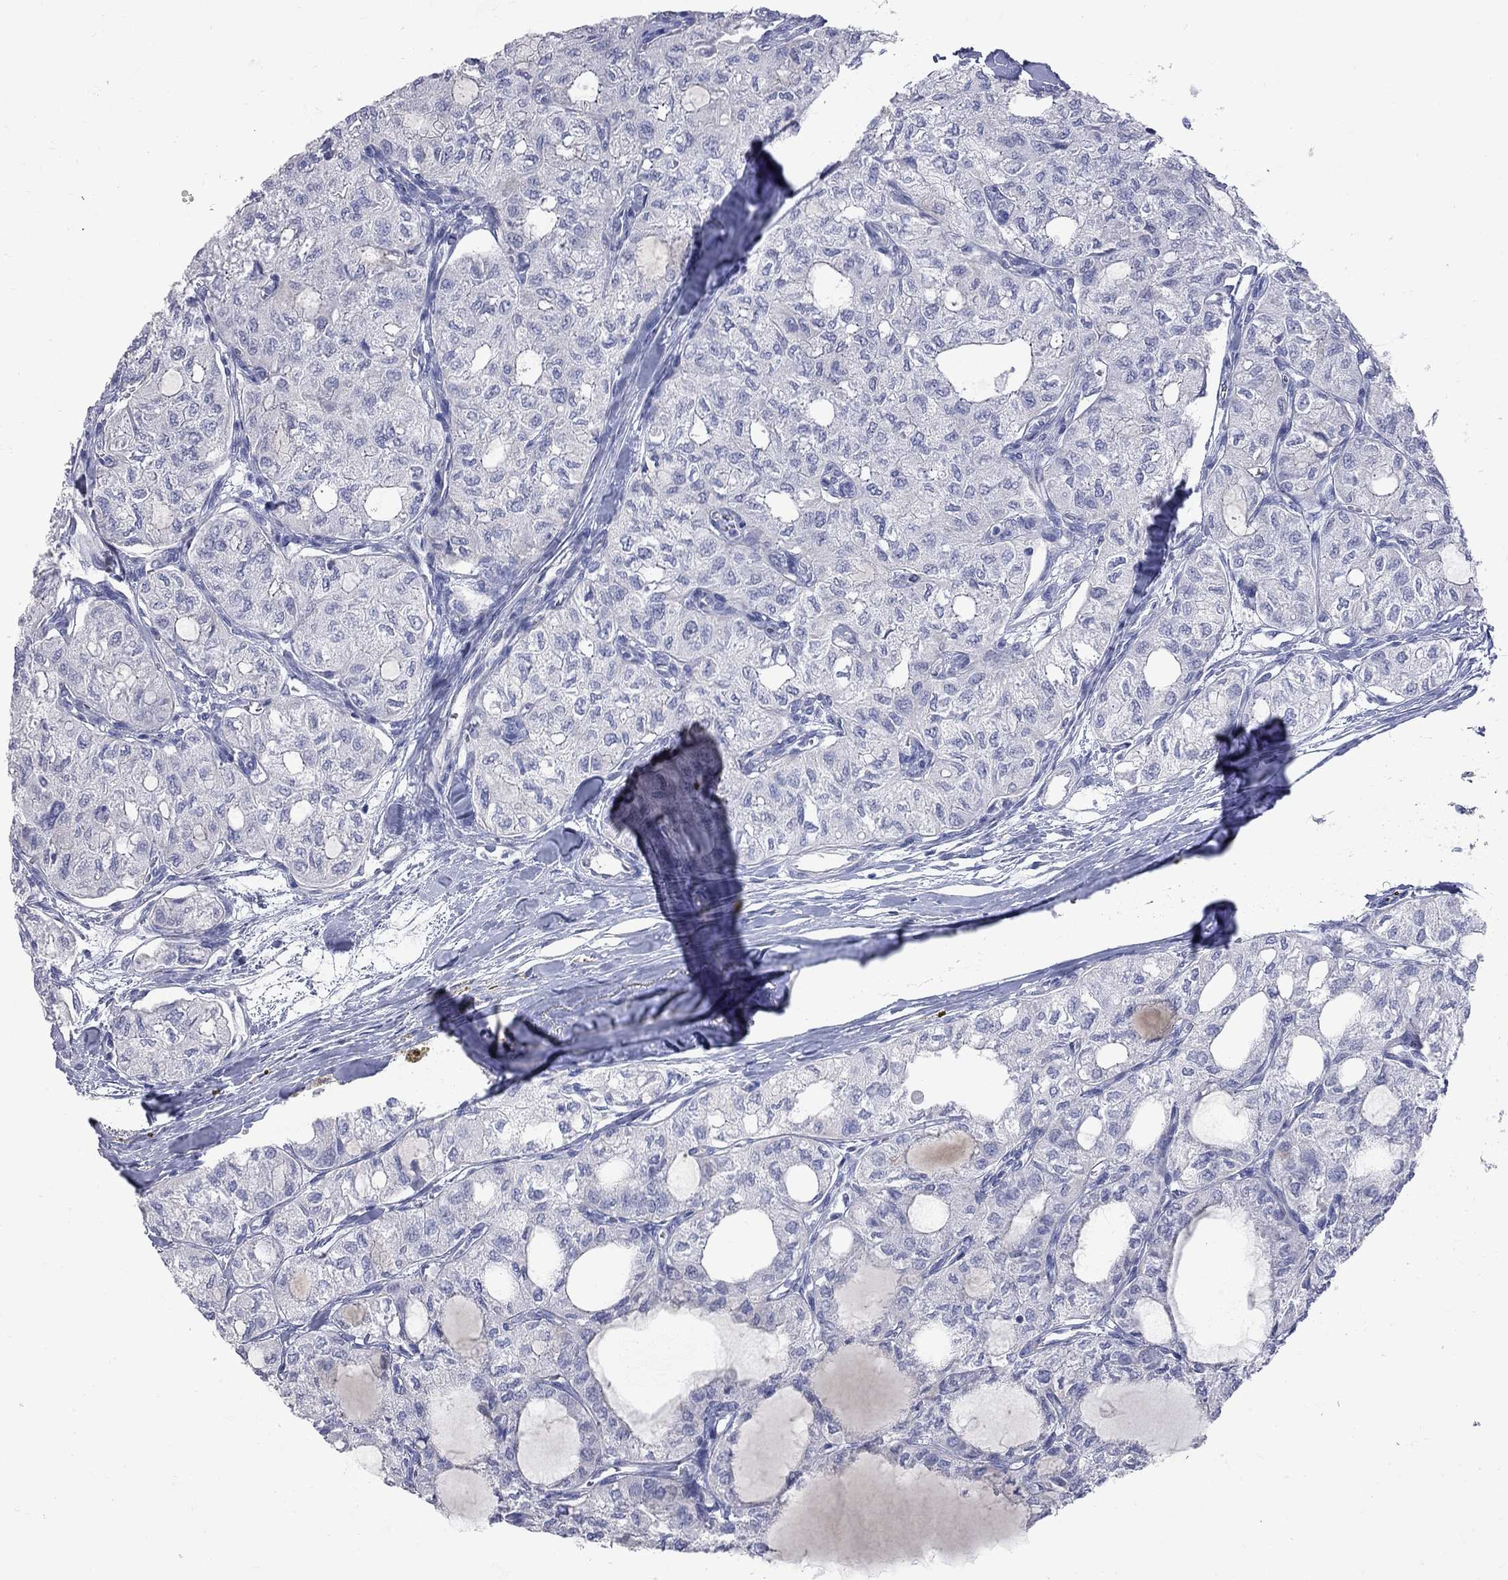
{"staining": {"intensity": "negative", "quantity": "none", "location": "none"}, "tissue": "thyroid cancer", "cell_type": "Tumor cells", "image_type": "cancer", "snomed": [{"axis": "morphology", "description": "Follicular adenoma carcinoma, NOS"}, {"axis": "topography", "description": "Thyroid gland"}], "caption": "IHC histopathology image of neoplastic tissue: thyroid cancer stained with DAB (3,3'-diaminobenzidine) demonstrates no significant protein positivity in tumor cells.", "gene": "KCND2", "patient": {"sex": "male", "age": 75}}